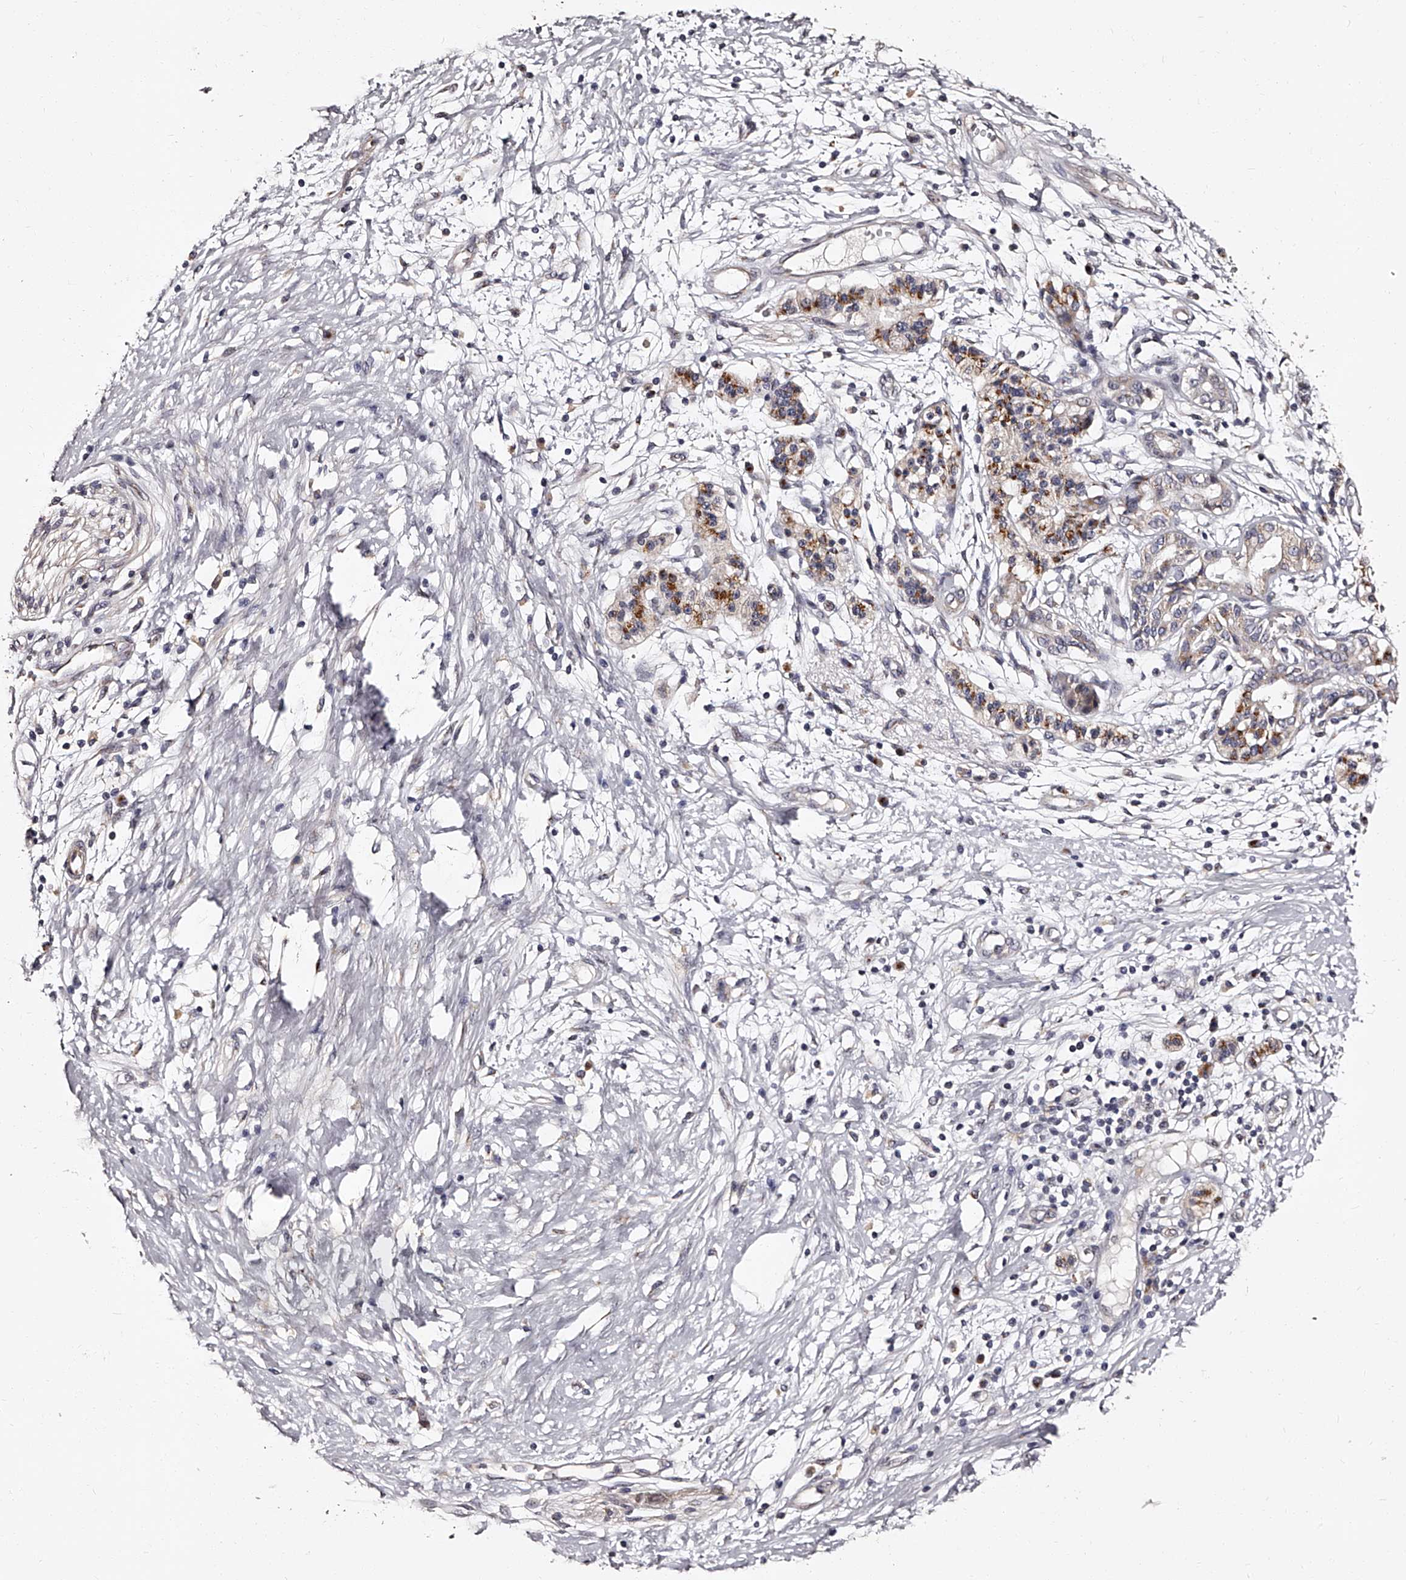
{"staining": {"intensity": "weak", "quantity": "<25%", "location": "cytoplasmic/membranous"}, "tissue": "pancreatic cancer", "cell_type": "Tumor cells", "image_type": "cancer", "snomed": [{"axis": "morphology", "description": "Adenocarcinoma, NOS"}, {"axis": "topography", "description": "Pancreas"}], "caption": "Immunohistochemical staining of pancreatic cancer displays no significant staining in tumor cells. (Brightfield microscopy of DAB (3,3'-diaminobenzidine) immunohistochemistry (IHC) at high magnification).", "gene": "RSC1A1", "patient": {"sex": "male", "age": 50}}